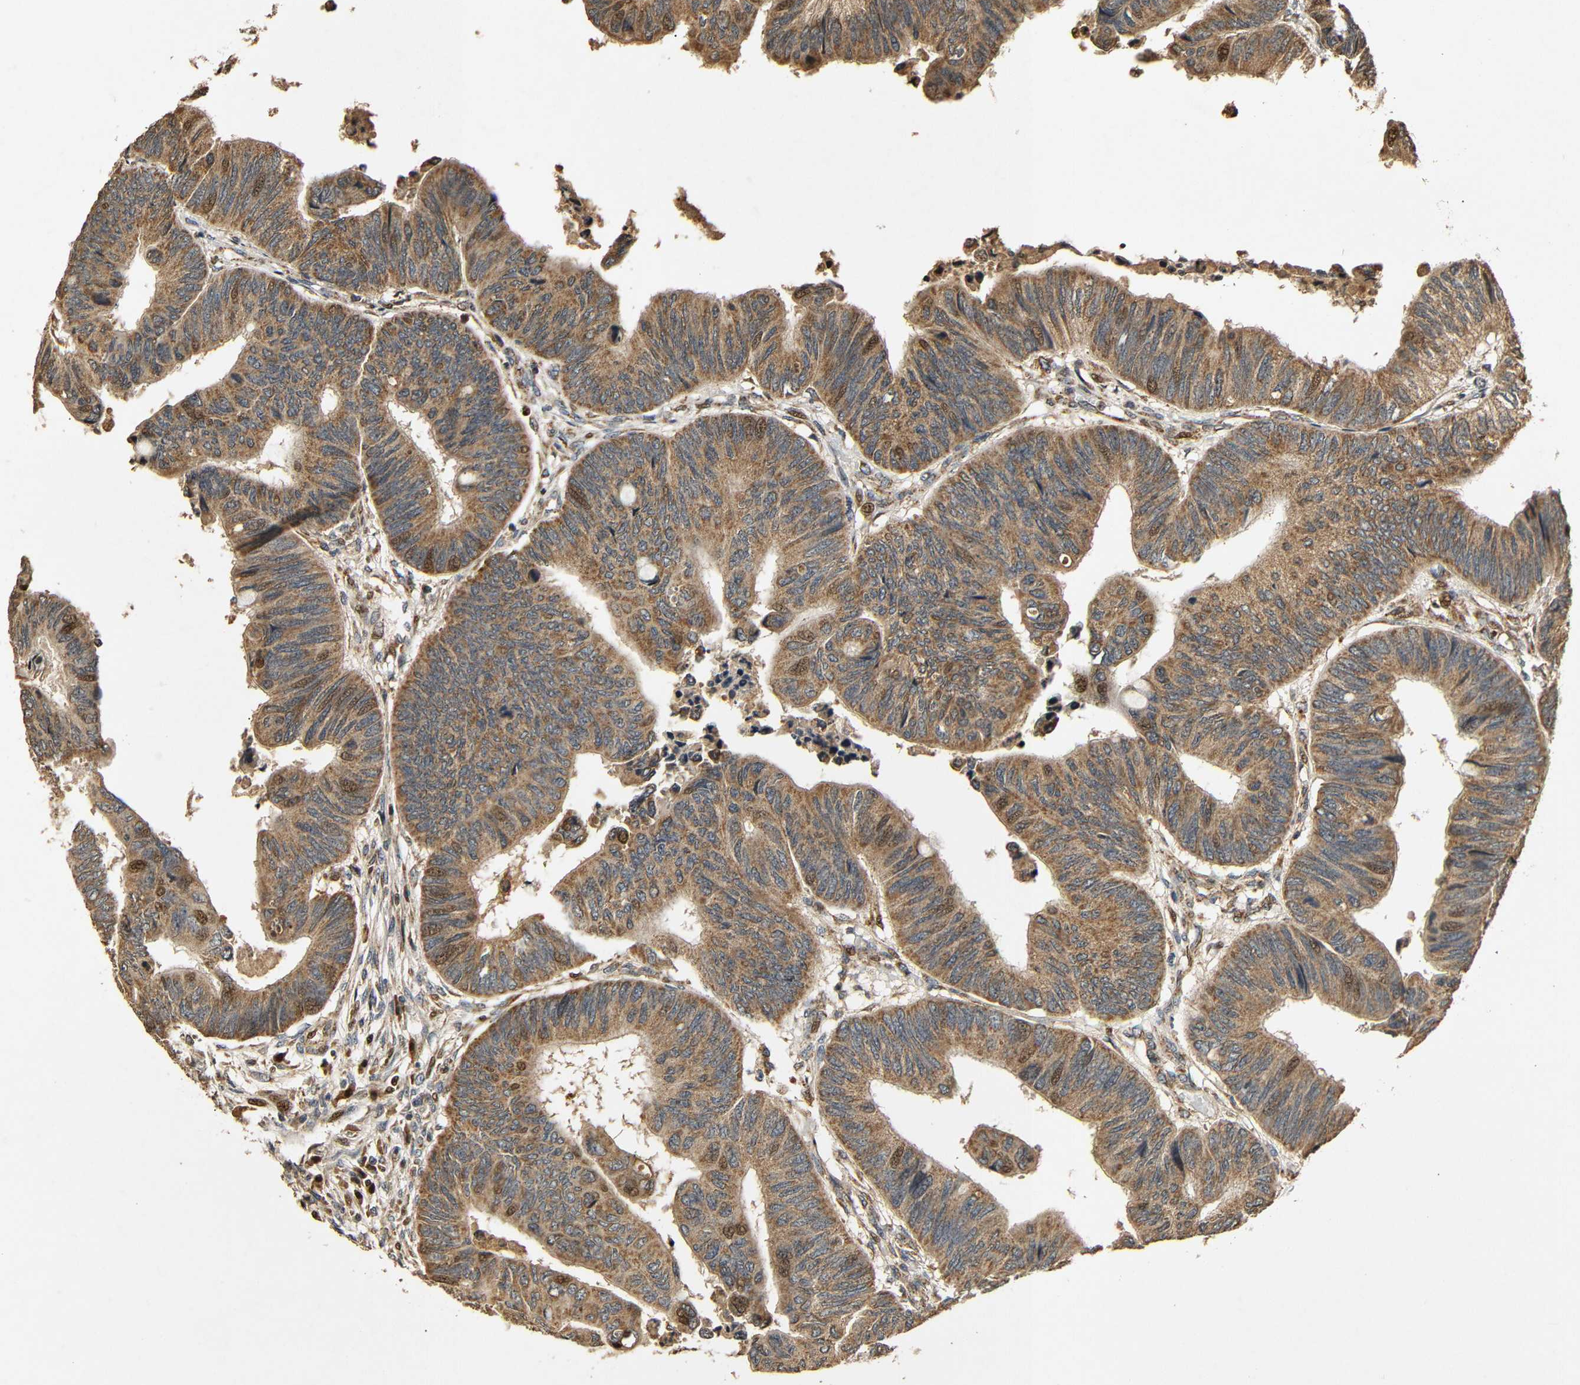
{"staining": {"intensity": "moderate", "quantity": ">75%", "location": "cytoplasmic/membranous,nuclear"}, "tissue": "colorectal cancer", "cell_type": "Tumor cells", "image_type": "cancer", "snomed": [{"axis": "morphology", "description": "Normal tissue, NOS"}, {"axis": "morphology", "description": "Adenocarcinoma, NOS"}, {"axis": "topography", "description": "Rectum"}, {"axis": "topography", "description": "Peripheral nerve tissue"}], "caption": "A medium amount of moderate cytoplasmic/membranous and nuclear positivity is present in approximately >75% of tumor cells in colorectal adenocarcinoma tissue. (IHC, brightfield microscopy, high magnification).", "gene": "KAZALD1", "patient": {"sex": "male", "age": 92}}